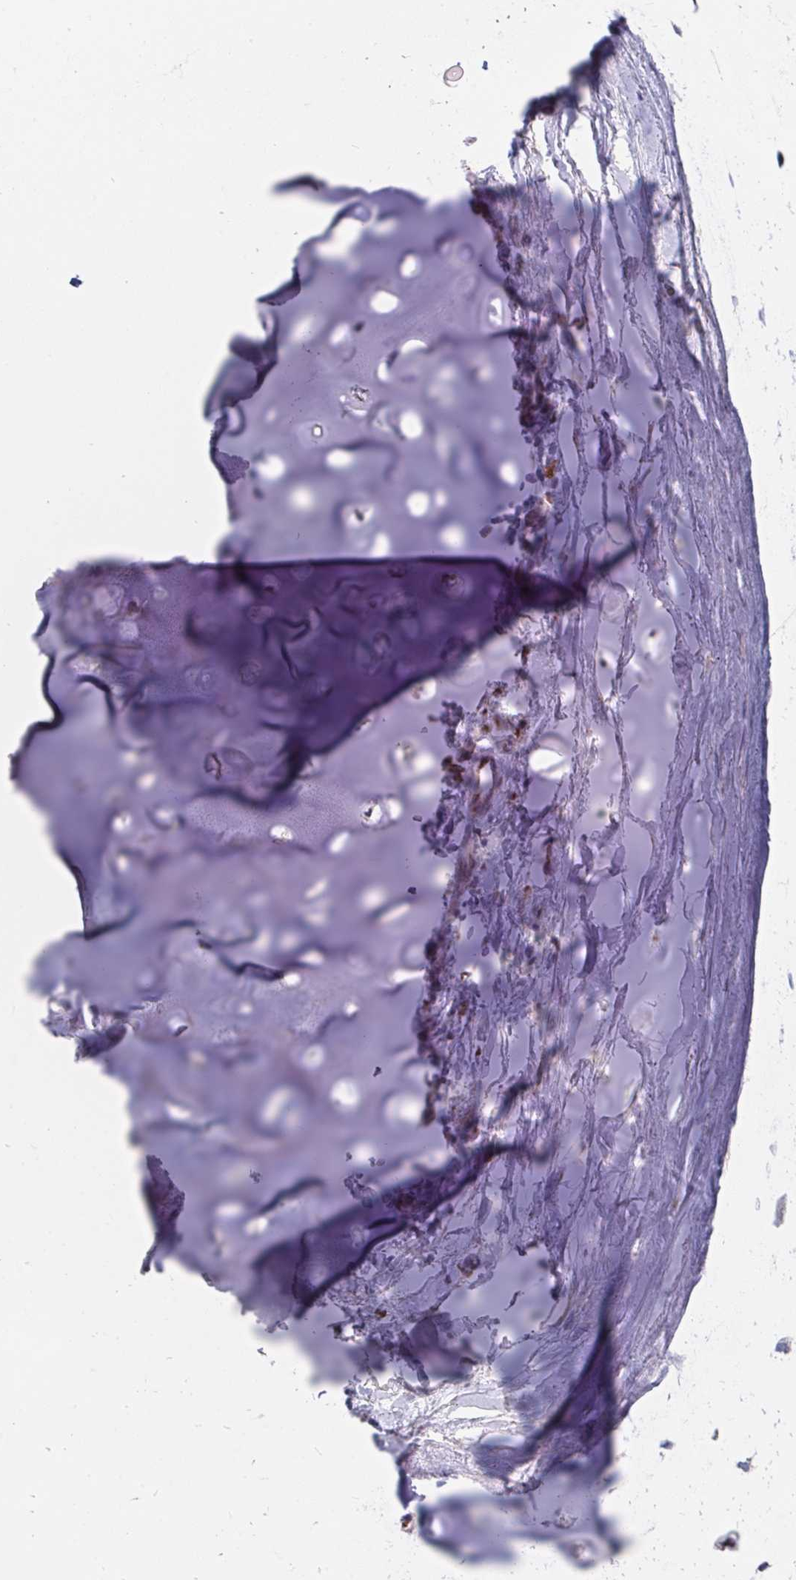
{"staining": {"intensity": "negative", "quantity": "none", "location": "none"}, "tissue": "soft tissue", "cell_type": "Chondrocytes", "image_type": "normal", "snomed": [{"axis": "morphology", "description": "Normal tissue, NOS"}, {"axis": "topography", "description": "Cartilage tissue"}, {"axis": "topography", "description": "Bronchus"}], "caption": "Immunohistochemical staining of unremarkable soft tissue demonstrates no significant staining in chondrocytes.", "gene": "PABIR3", "patient": {"sex": "male", "age": 64}}